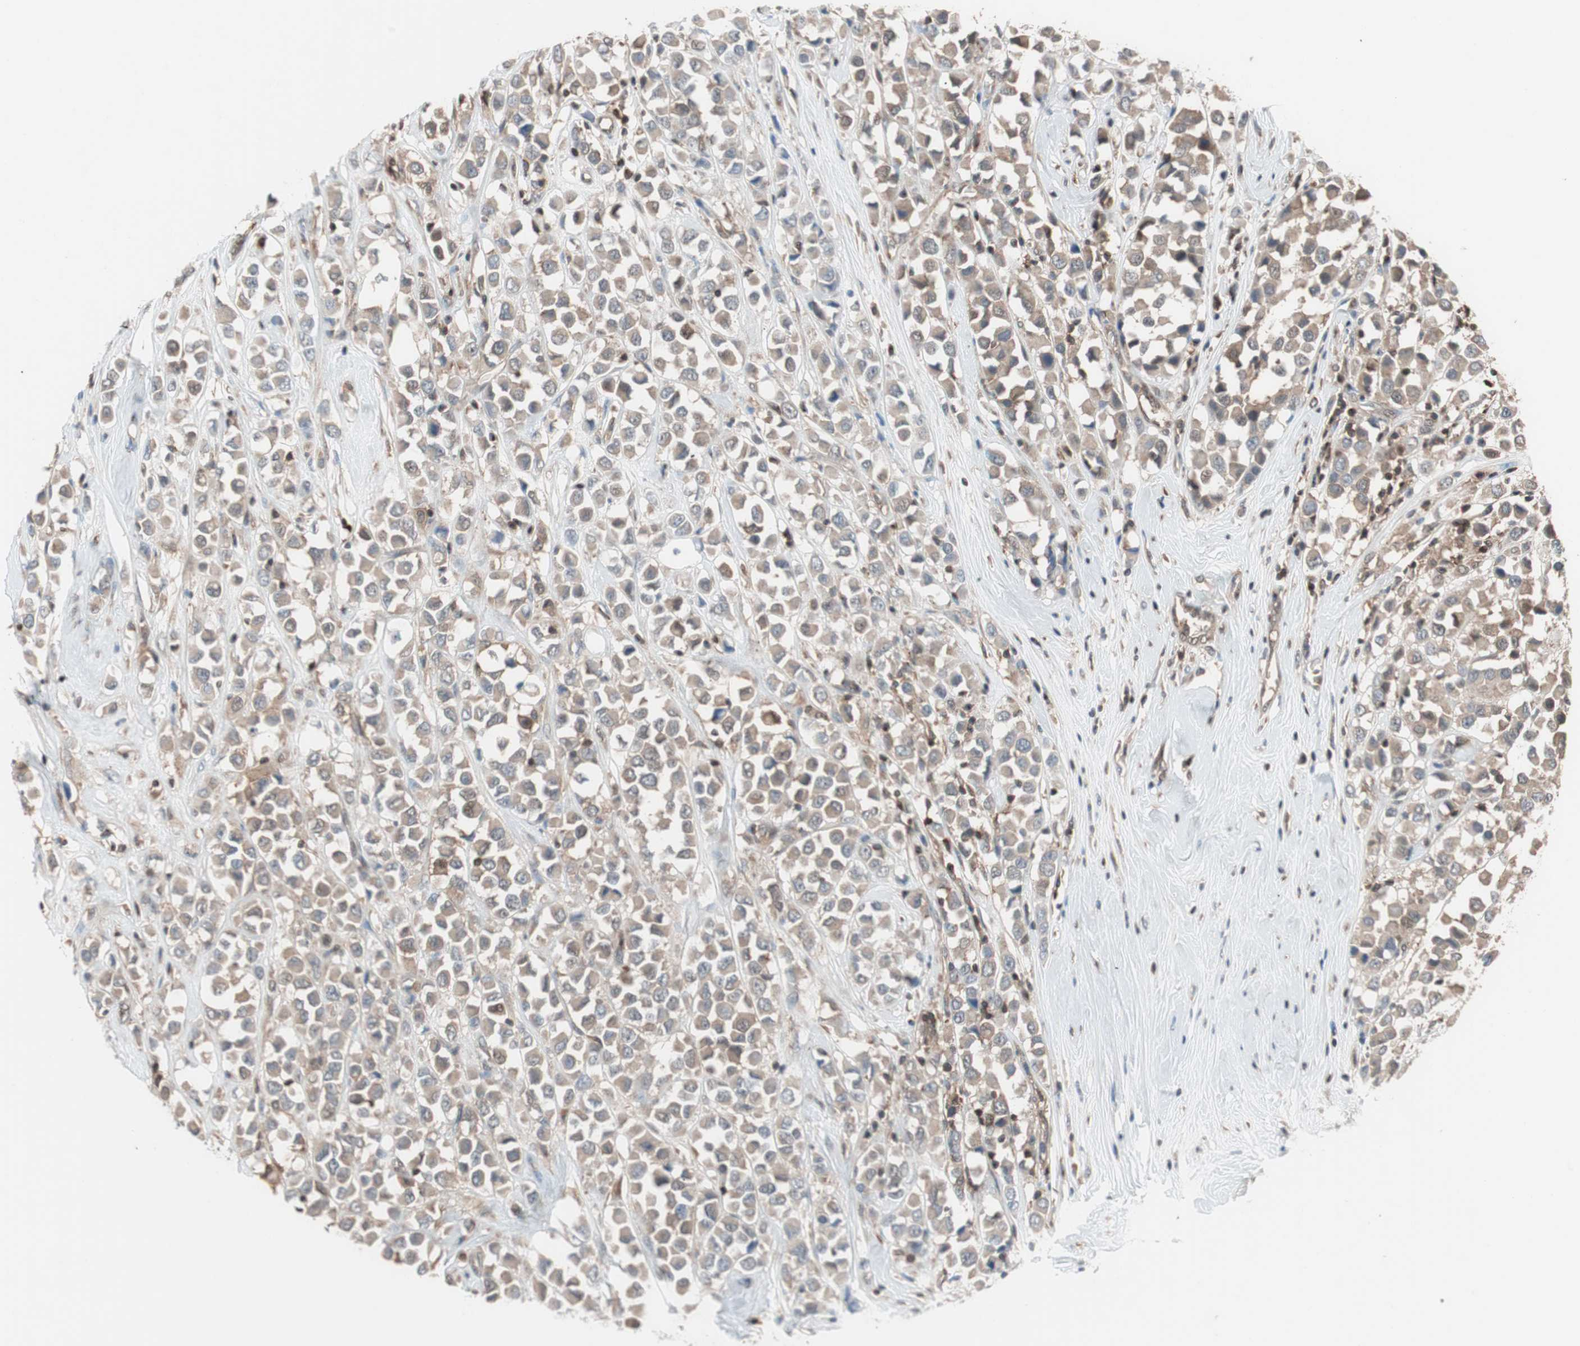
{"staining": {"intensity": "weak", "quantity": ">75%", "location": "cytoplasmic/membranous"}, "tissue": "breast cancer", "cell_type": "Tumor cells", "image_type": "cancer", "snomed": [{"axis": "morphology", "description": "Duct carcinoma"}, {"axis": "topography", "description": "Breast"}], "caption": "Tumor cells show low levels of weak cytoplasmic/membranous expression in about >75% of cells in human breast cancer (invasive ductal carcinoma).", "gene": "GALT", "patient": {"sex": "female", "age": 61}}